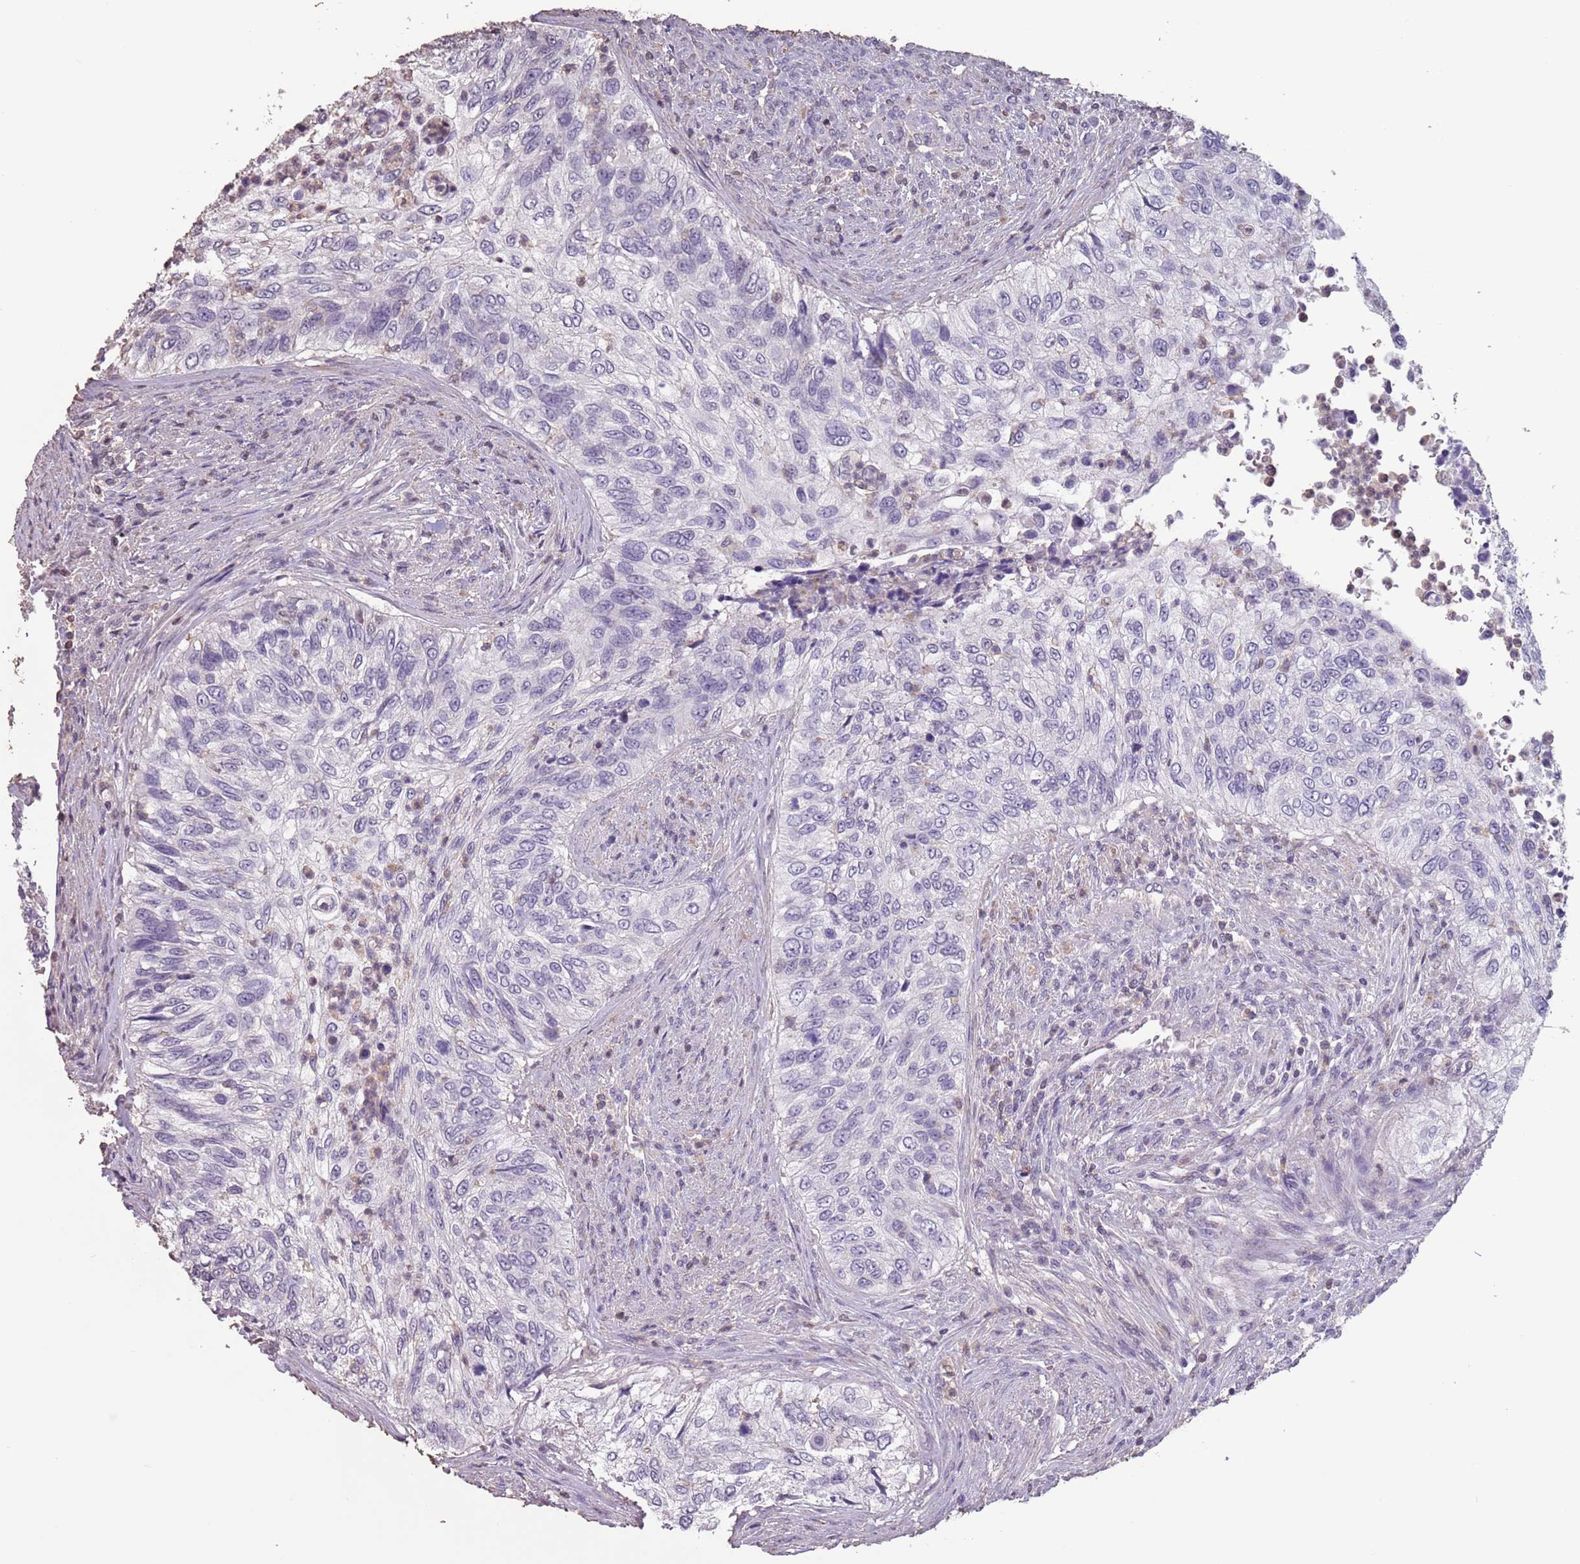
{"staining": {"intensity": "negative", "quantity": "none", "location": "none"}, "tissue": "urothelial cancer", "cell_type": "Tumor cells", "image_type": "cancer", "snomed": [{"axis": "morphology", "description": "Urothelial carcinoma, High grade"}, {"axis": "topography", "description": "Urinary bladder"}], "caption": "This is a histopathology image of immunohistochemistry (IHC) staining of high-grade urothelial carcinoma, which shows no staining in tumor cells. Nuclei are stained in blue.", "gene": "SUN5", "patient": {"sex": "female", "age": 60}}